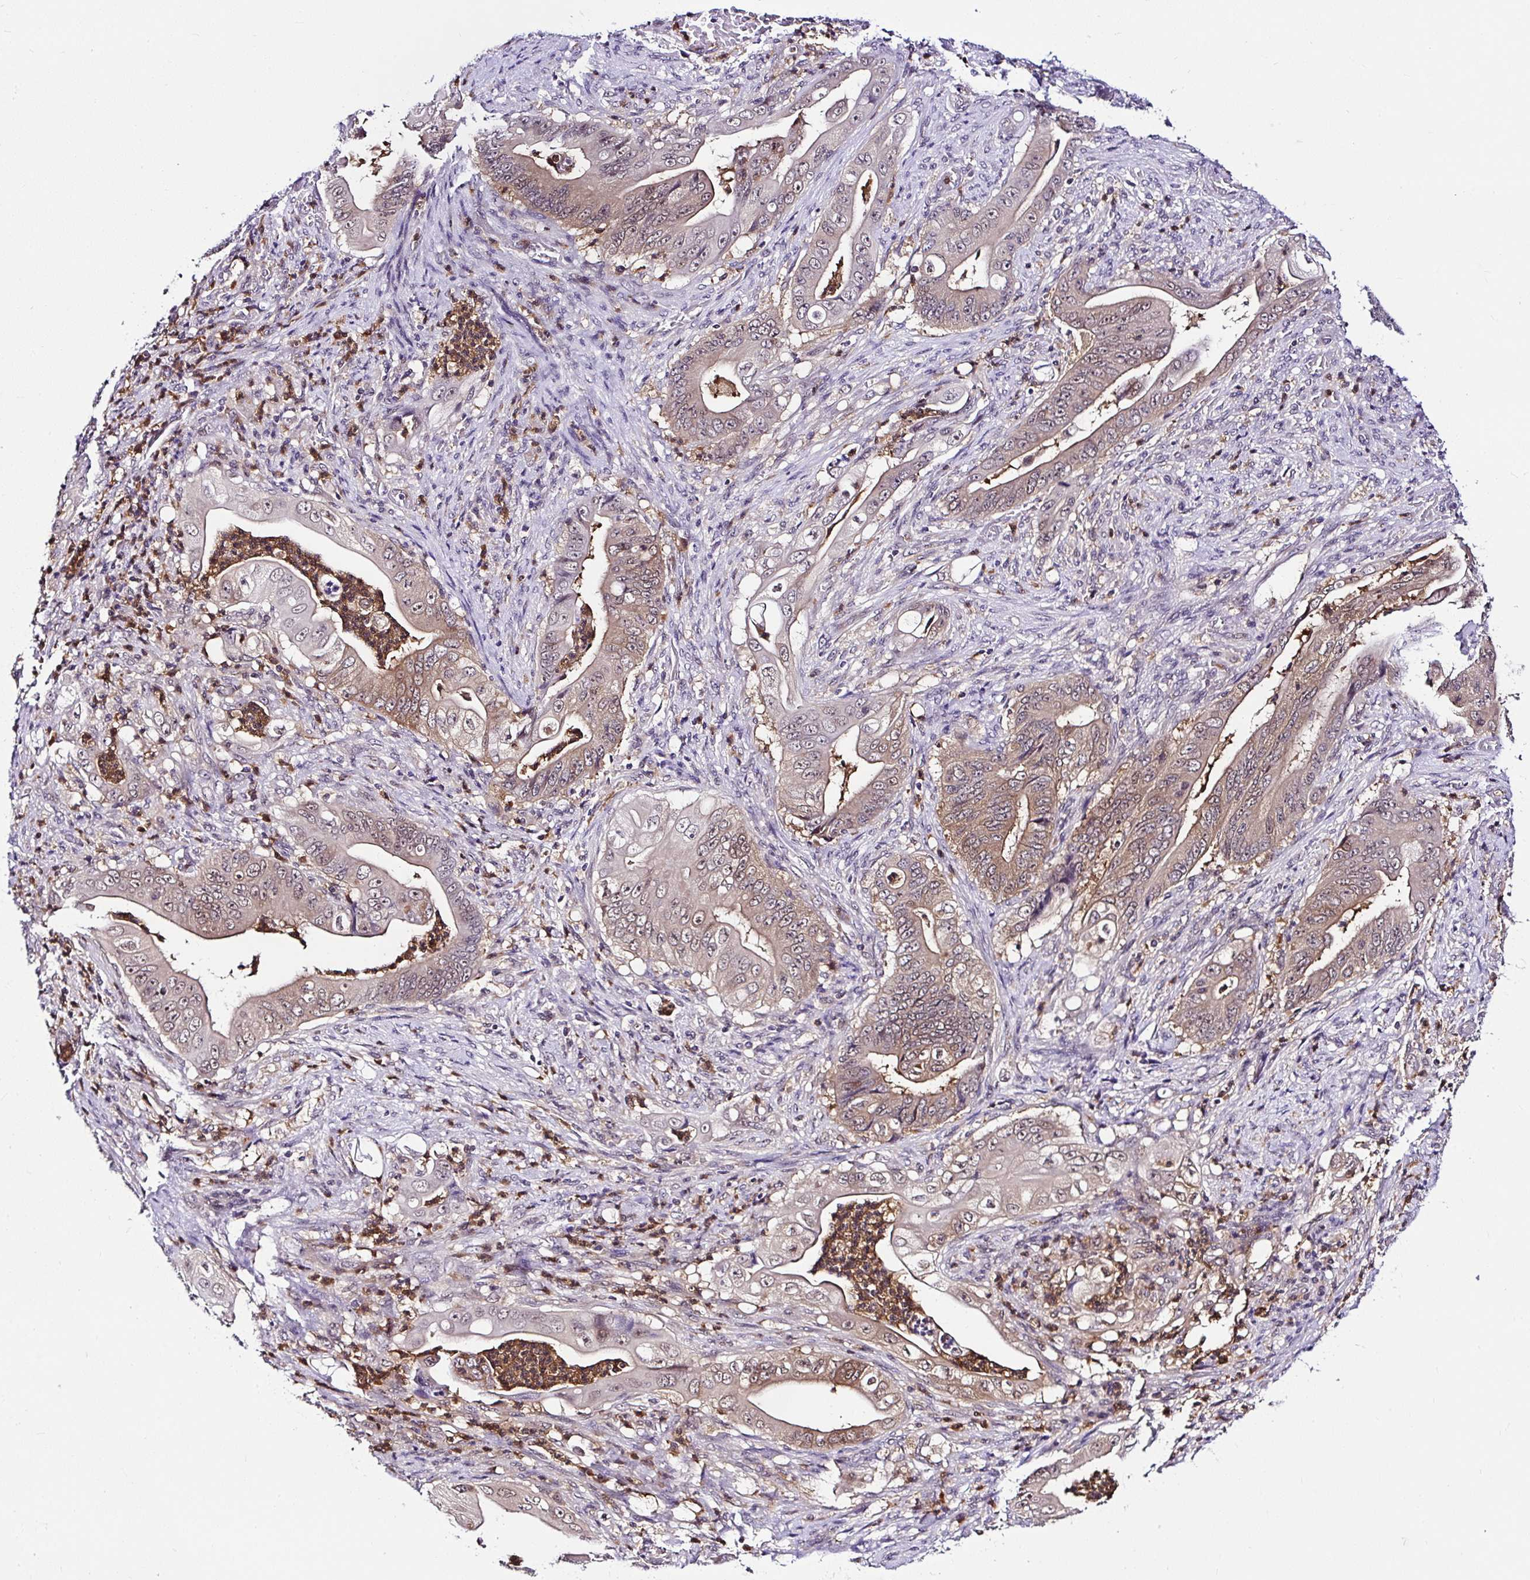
{"staining": {"intensity": "weak", "quantity": "25%-75%", "location": "cytoplasmic/membranous"}, "tissue": "stomach cancer", "cell_type": "Tumor cells", "image_type": "cancer", "snomed": [{"axis": "morphology", "description": "Adenocarcinoma, NOS"}, {"axis": "topography", "description": "Stomach"}], "caption": "Immunohistochemistry (IHC) of stomach adenocarcinoma shows low levels of weak cytoplasmic/membranous staining in about 25%-75% of tumor cells.", "gene": "PIN4", "patient": {"sex": "female", "age": 73}}